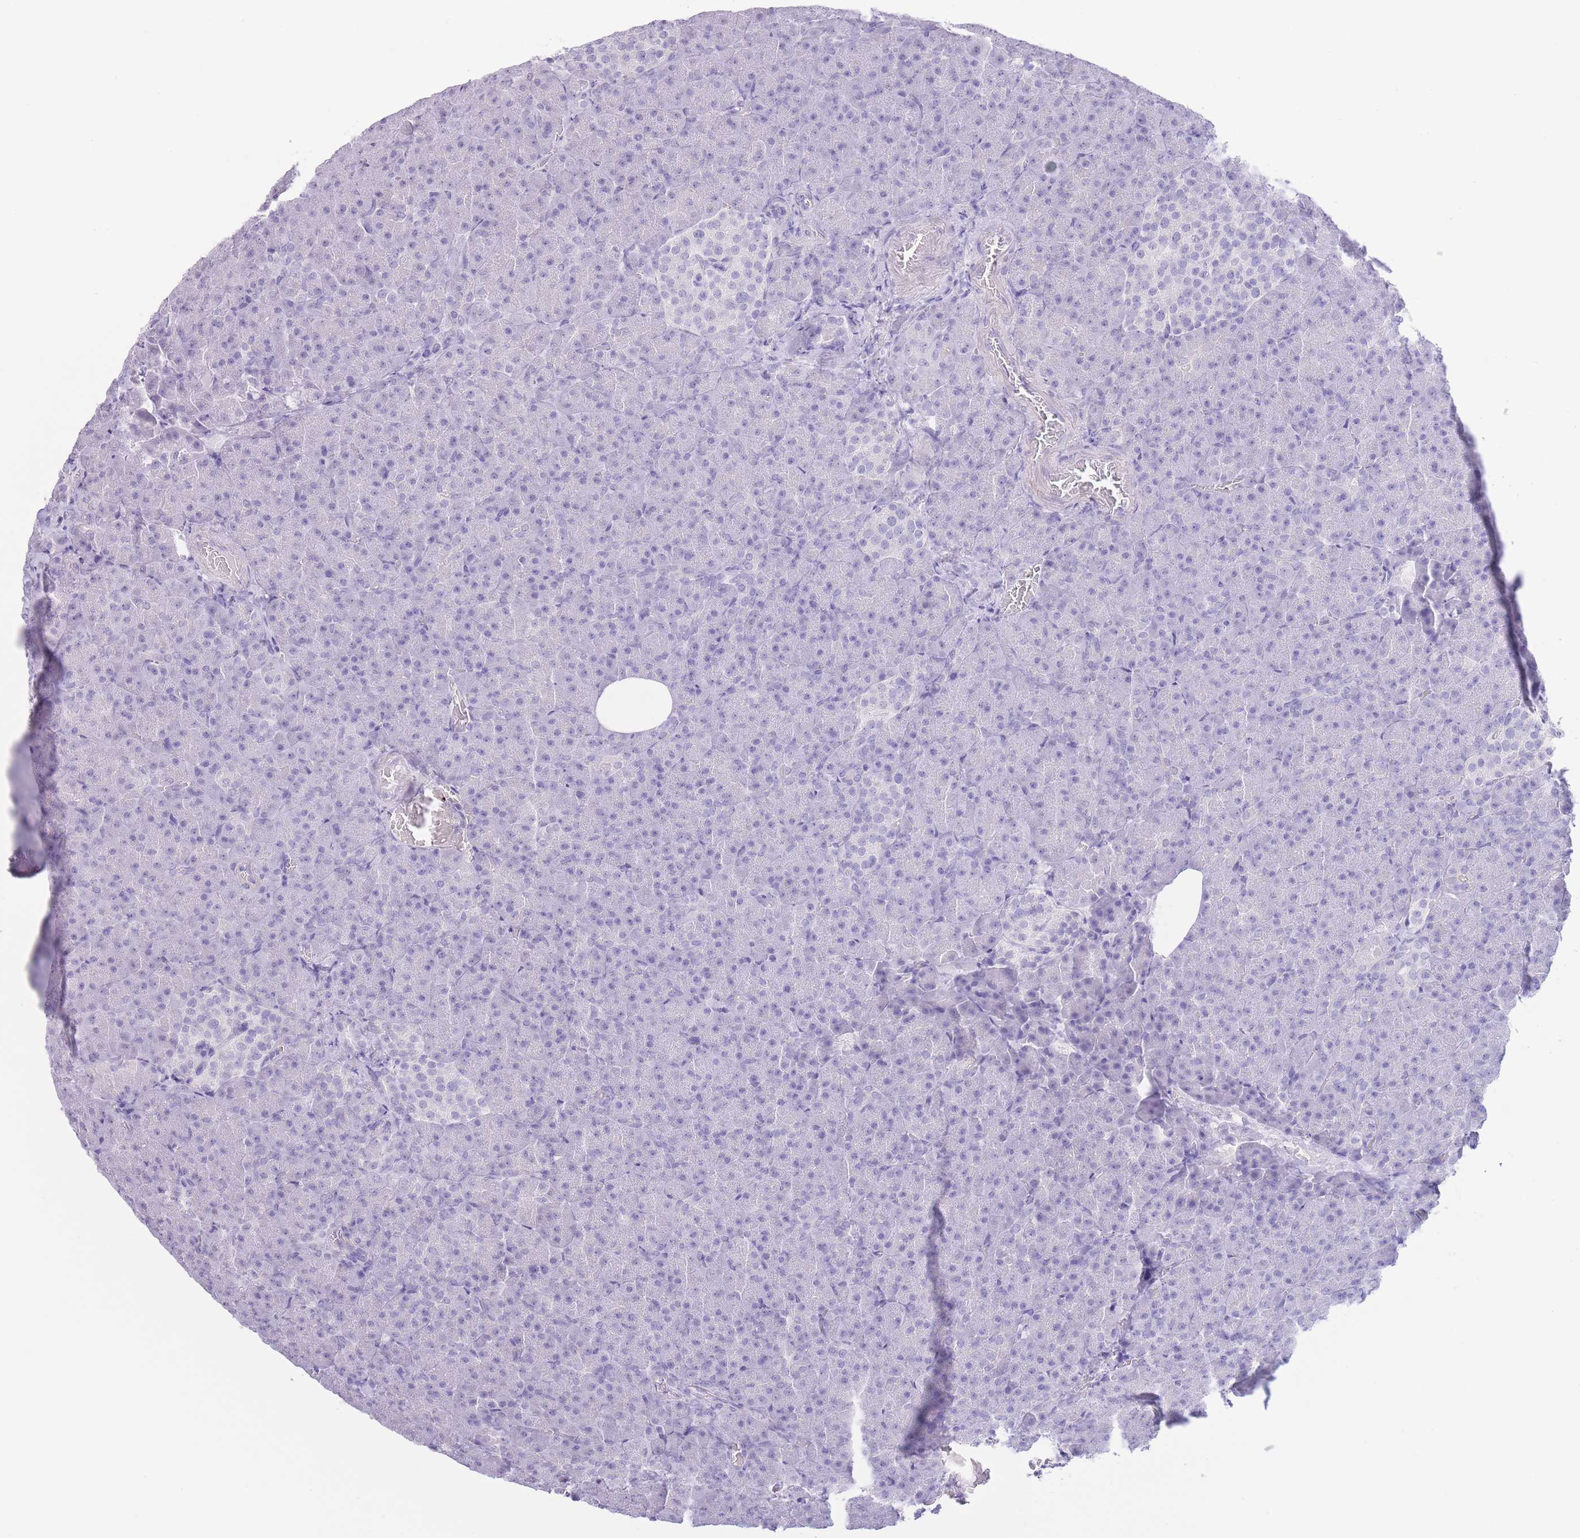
{"staining": {"intensity": "negative", "quantity": "none", "location": "none"}, "tissue": "pancreas", "cell_type": "Exocrine glandular cells", "image_type": "normal", "snomed": [{"axis": "morphology", "description": "Normal tissue, NOS"}, {"axis": "topography", "description": "Pancreas"}], "caption": "Human pancreas stained for a protein using IHC shows no positivity in exocrine glandular cells.", "gene": "PKLR", "patient": {"sex": "female", "age": 74}}